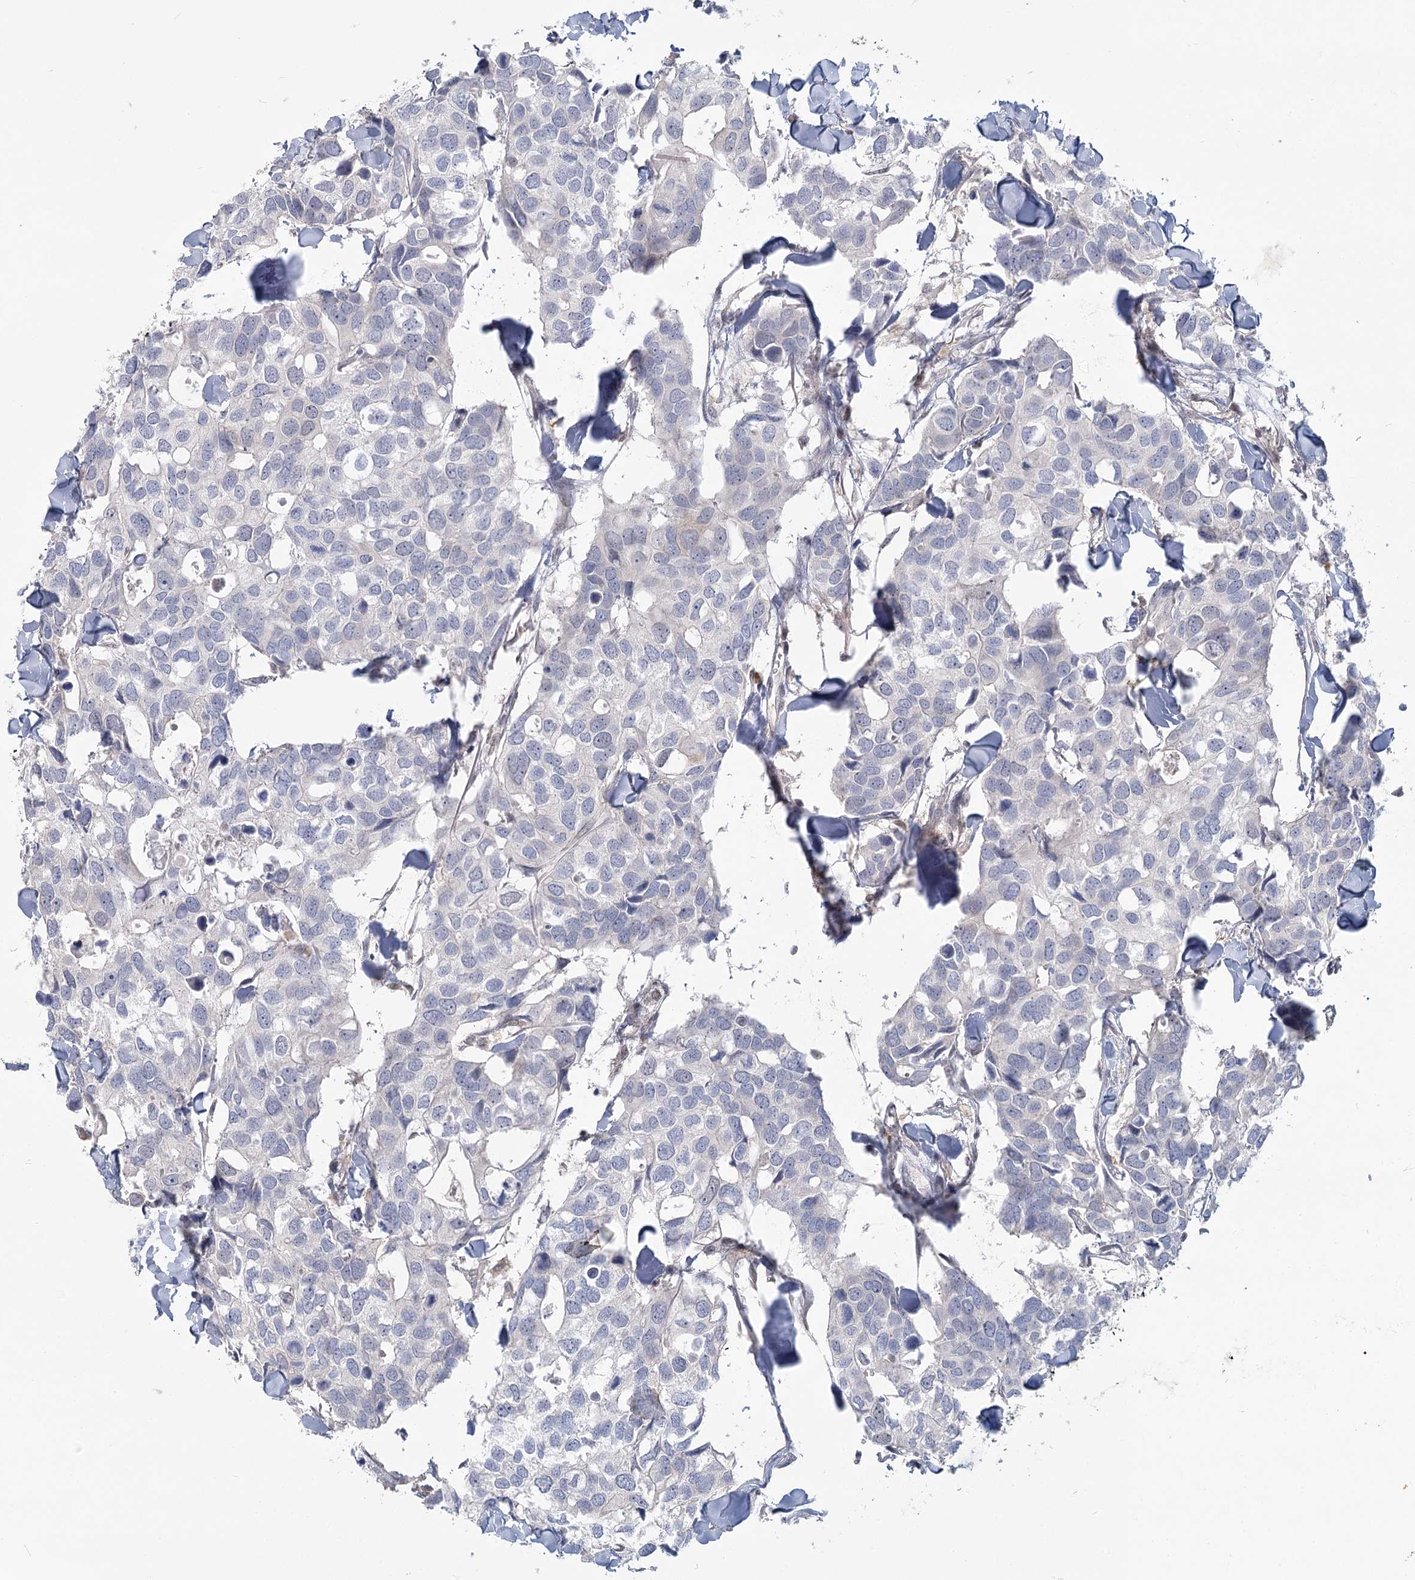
{"staining": {"intensity": "negative", "quantity": "none", "location": "none"}, "tissue": "breast cancer", "cell_type": "Tumor cells", "image_type": "cancer", "snomed": [{"axis": "morphology", "description": "Duct carcinoma"}, {"axis": "topography", "description": "Breast"}], "caption": "Tumor cells show no significant expression in breast cancer (invasive ductal carcinoma).", "gene": "USP11", "patient": {"sex": "female", "age": 83}}